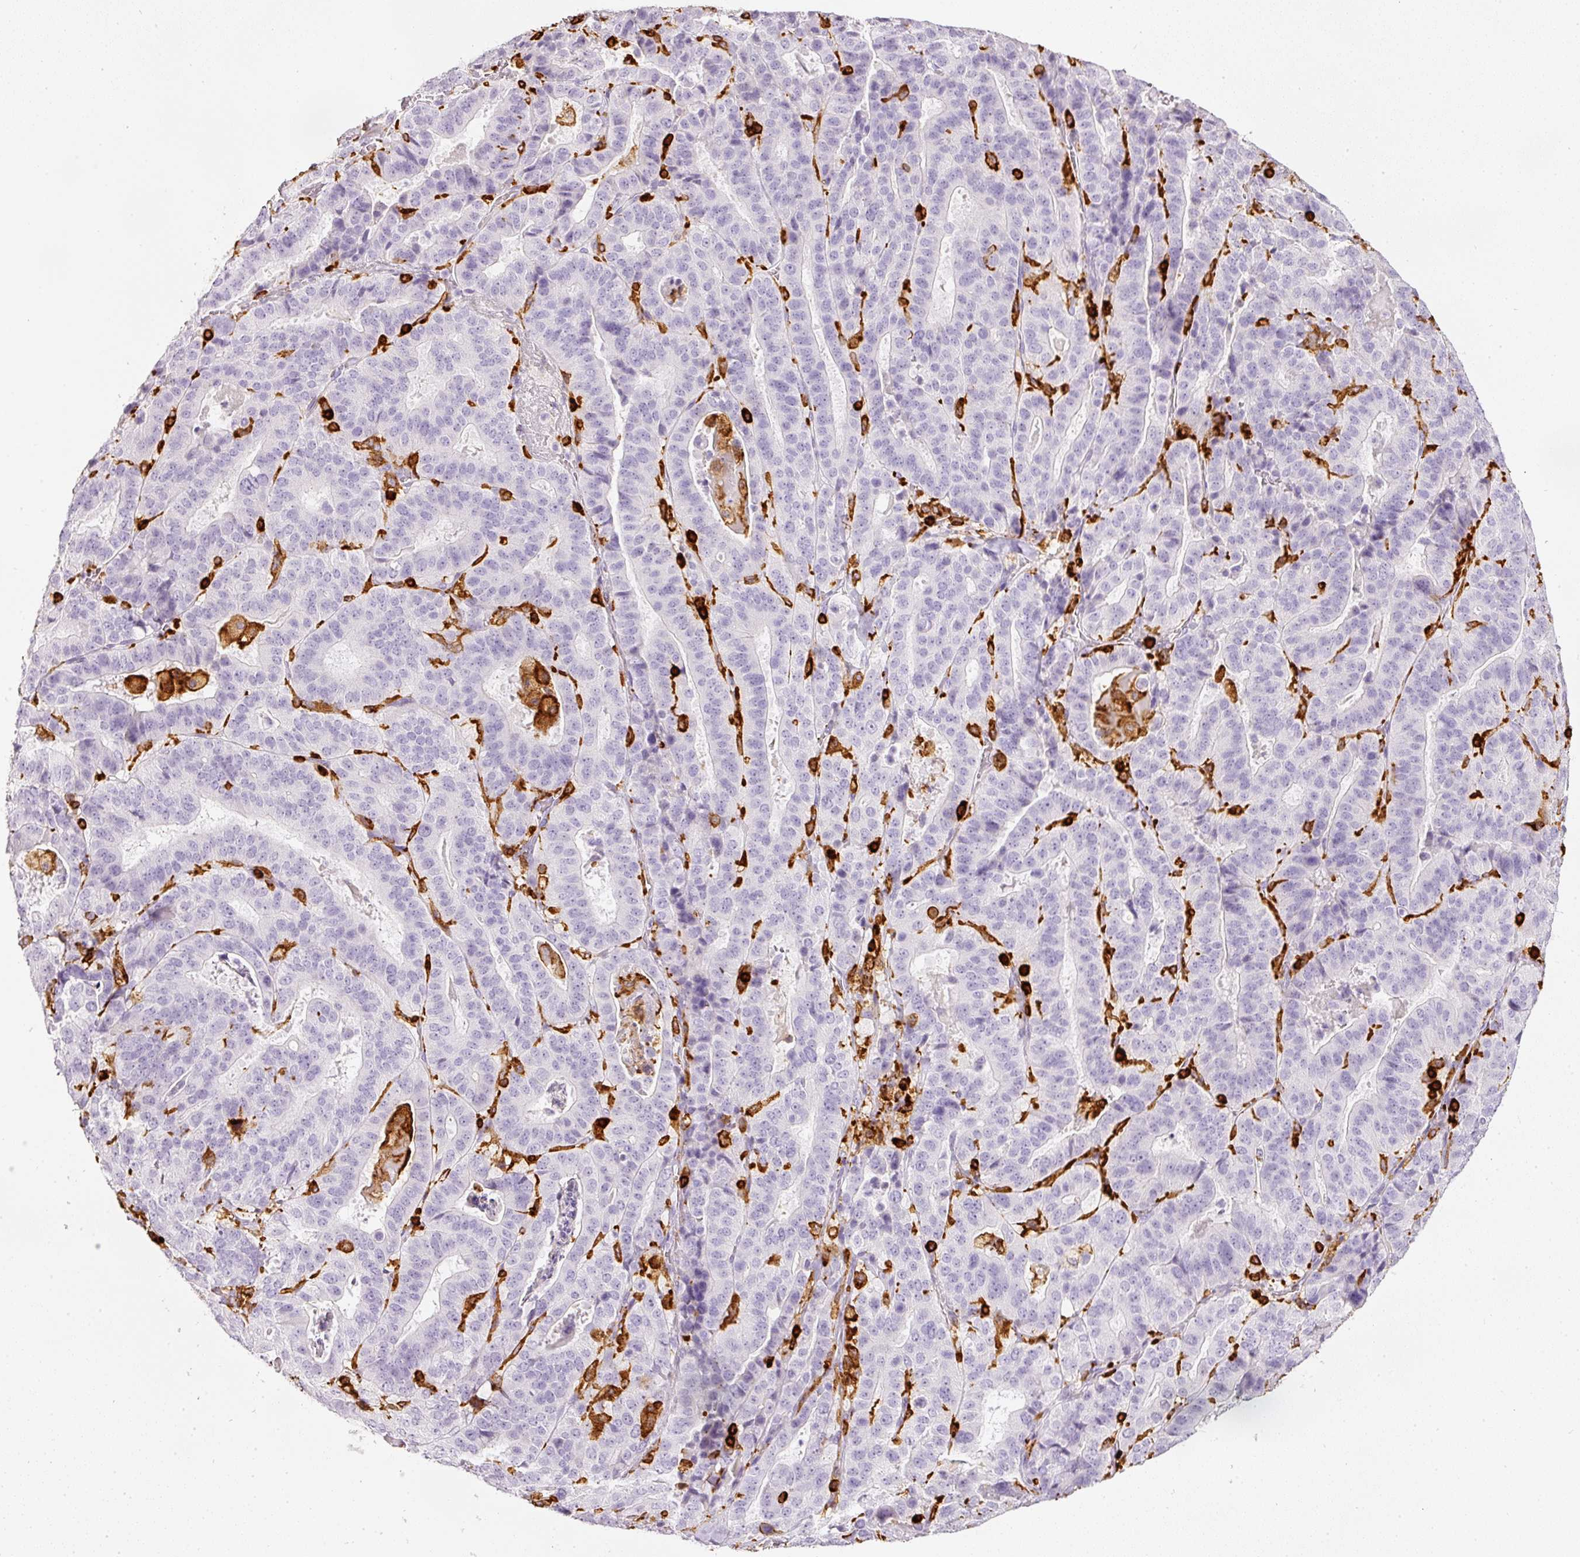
{"staining": {"intensity": "negative", "quantity": "none", "location": "none"}, "tissue": "stomach cancer", "cell_type": "Tumor cells", "image_type": "cancer", "snomed": [{"axis": "morphology", "description": "Adenocarcinoma, NOS"}, {"axis": "topography", "description": "Stomach"}], "caption": "This histopathology image is of adenocarcinoma (stomach) stained with immunohistochemistry to label a protein in brown with the nuclei are counter-stained blue. There is no expression in tumor cells.", "gene": "EVL", "patient": {"sex": "male", "age": 48}}